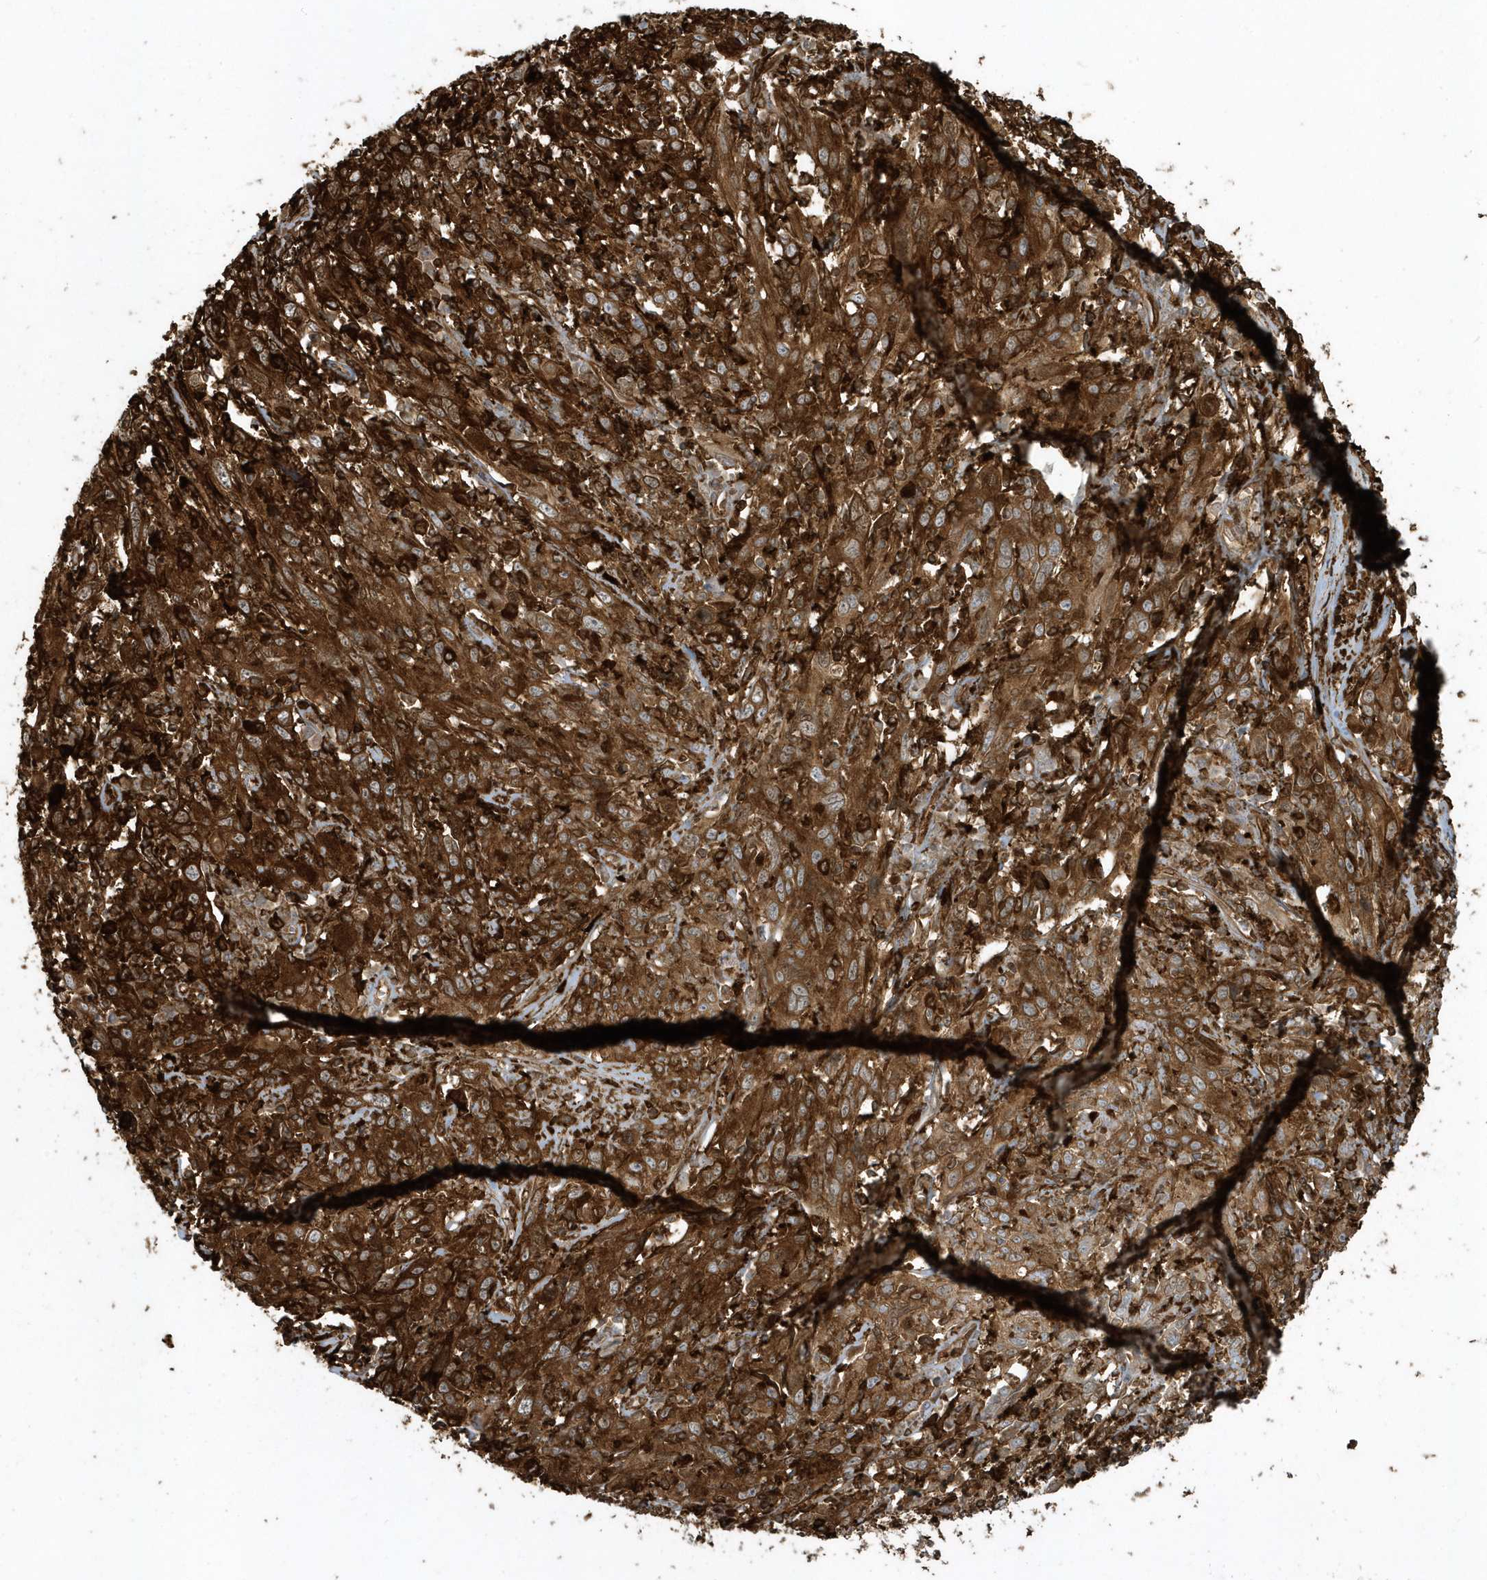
{"staining": {"intensity": "strong", "quantity": ">75%", "location": "cytoplasmic/membranous"}, "tissue": "cervical cancer", "cell_type": "Tumor cells", "image_type": "cancer", "snomed": [{"axis": "morphology", "description": "Squamous cell carcinoma, NOS"}, {"axis": "topography", "description": "Cervix"}], "caption": "Strong cytoplasmic/membranous protein positivity is present in approximately >75% of tumor cells in squamous cell carcinoma (cervical). (Brightfield microscopy of DAB IHC at high magnification).", "gene": "CLCN6", "patient": {"sex": "female", "age": 46}}